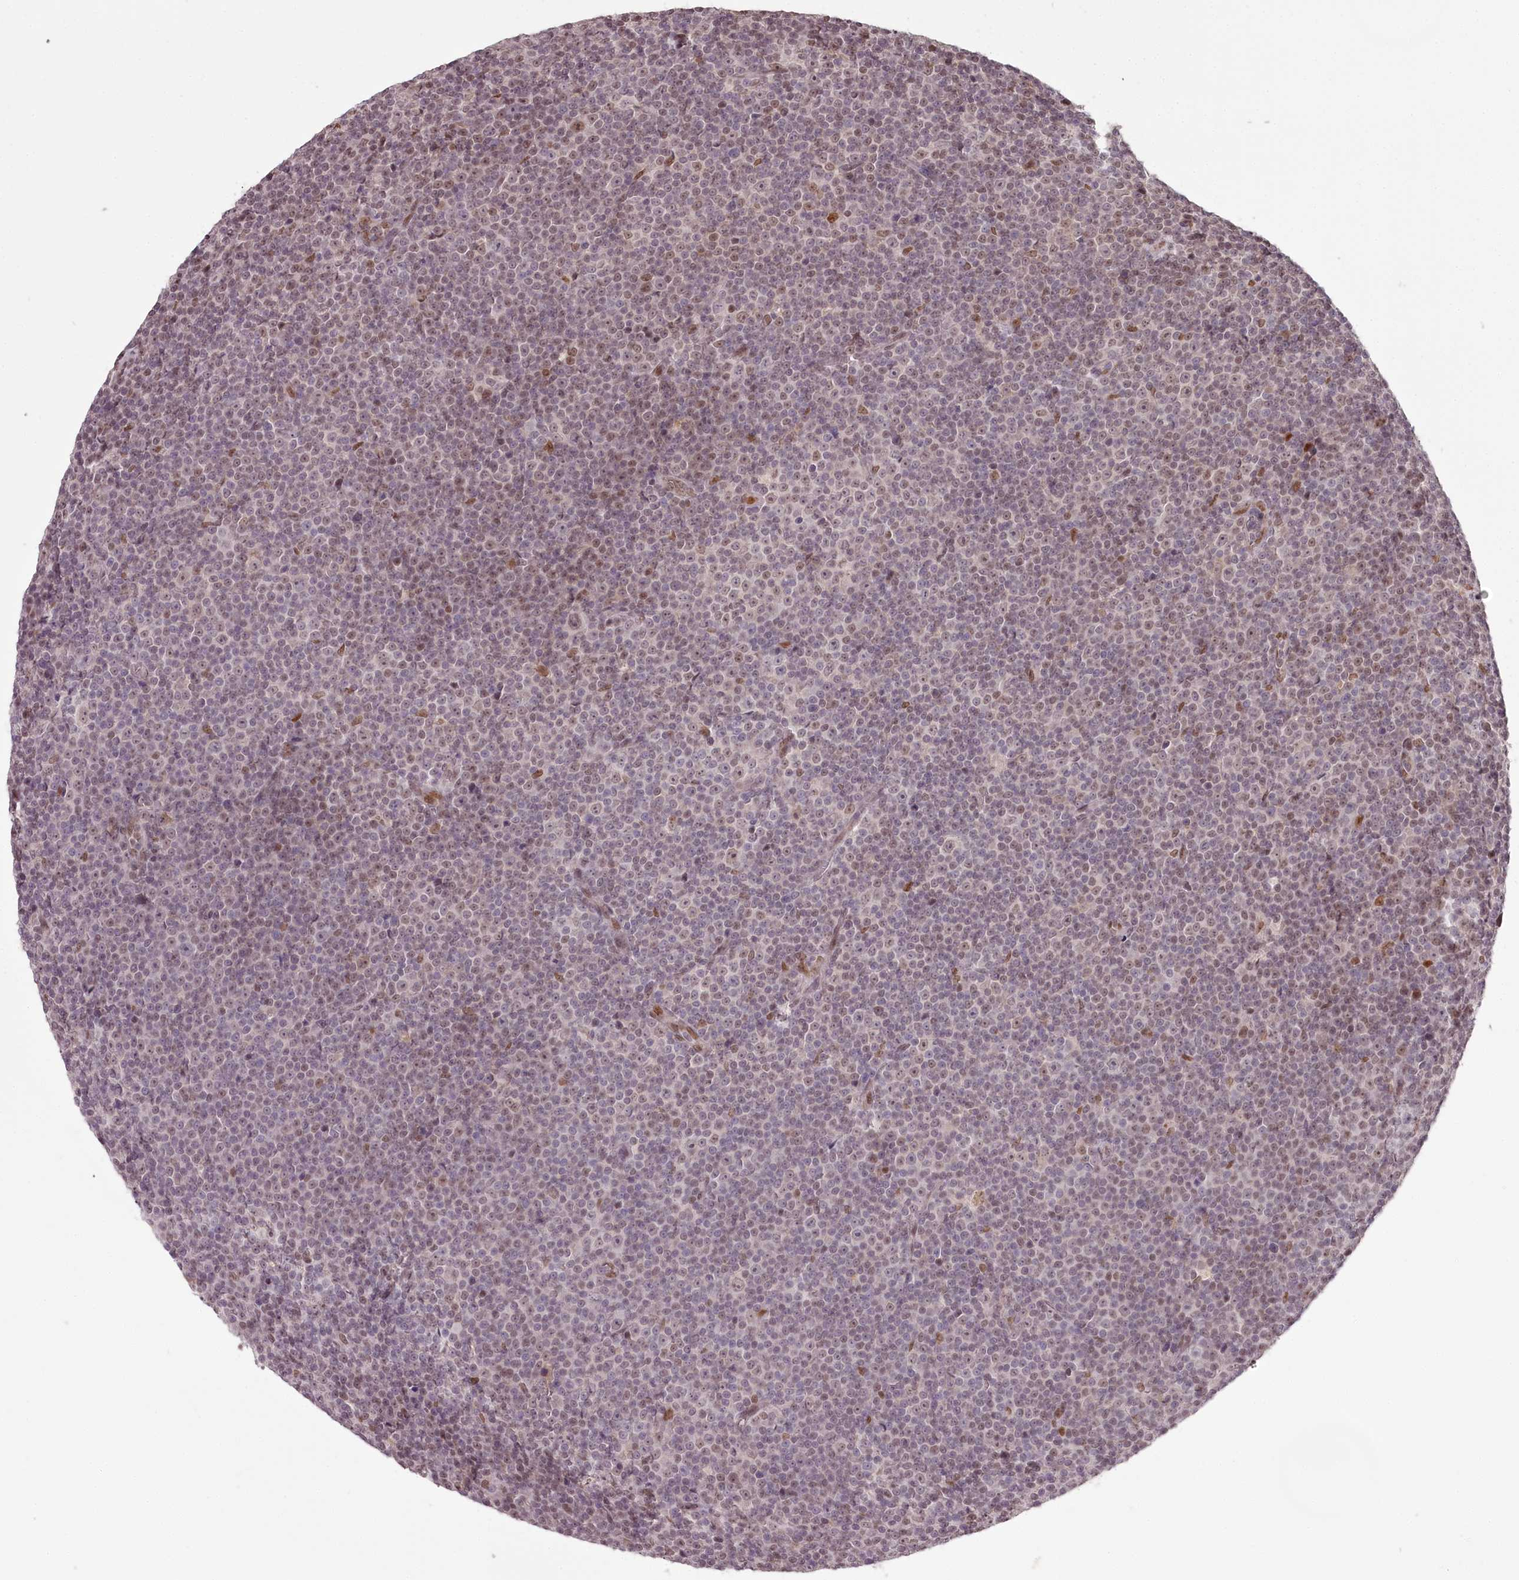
{"staining": {"intensity": "moderate", "quantity": "<25%", "location": "nuclear"}, "tissue": "lymphoma", "cell_type": "Tumor cells", "image_type": "cancer", "snomed": [{"axis": "morphology", "description": "Malignant lymphoma, non-Hodgkin's type, Low grade"}, {"axis": "topography", "description": "Lymph node"}], "caption": "Immunohistochemistry image of human lymphoma stained for a protein (brown), which displays low levels of moderate nuclear expression in about <25% of tumor cells.", "gene": "THYN1", "patient": {"sex": "female", "age": 67}}